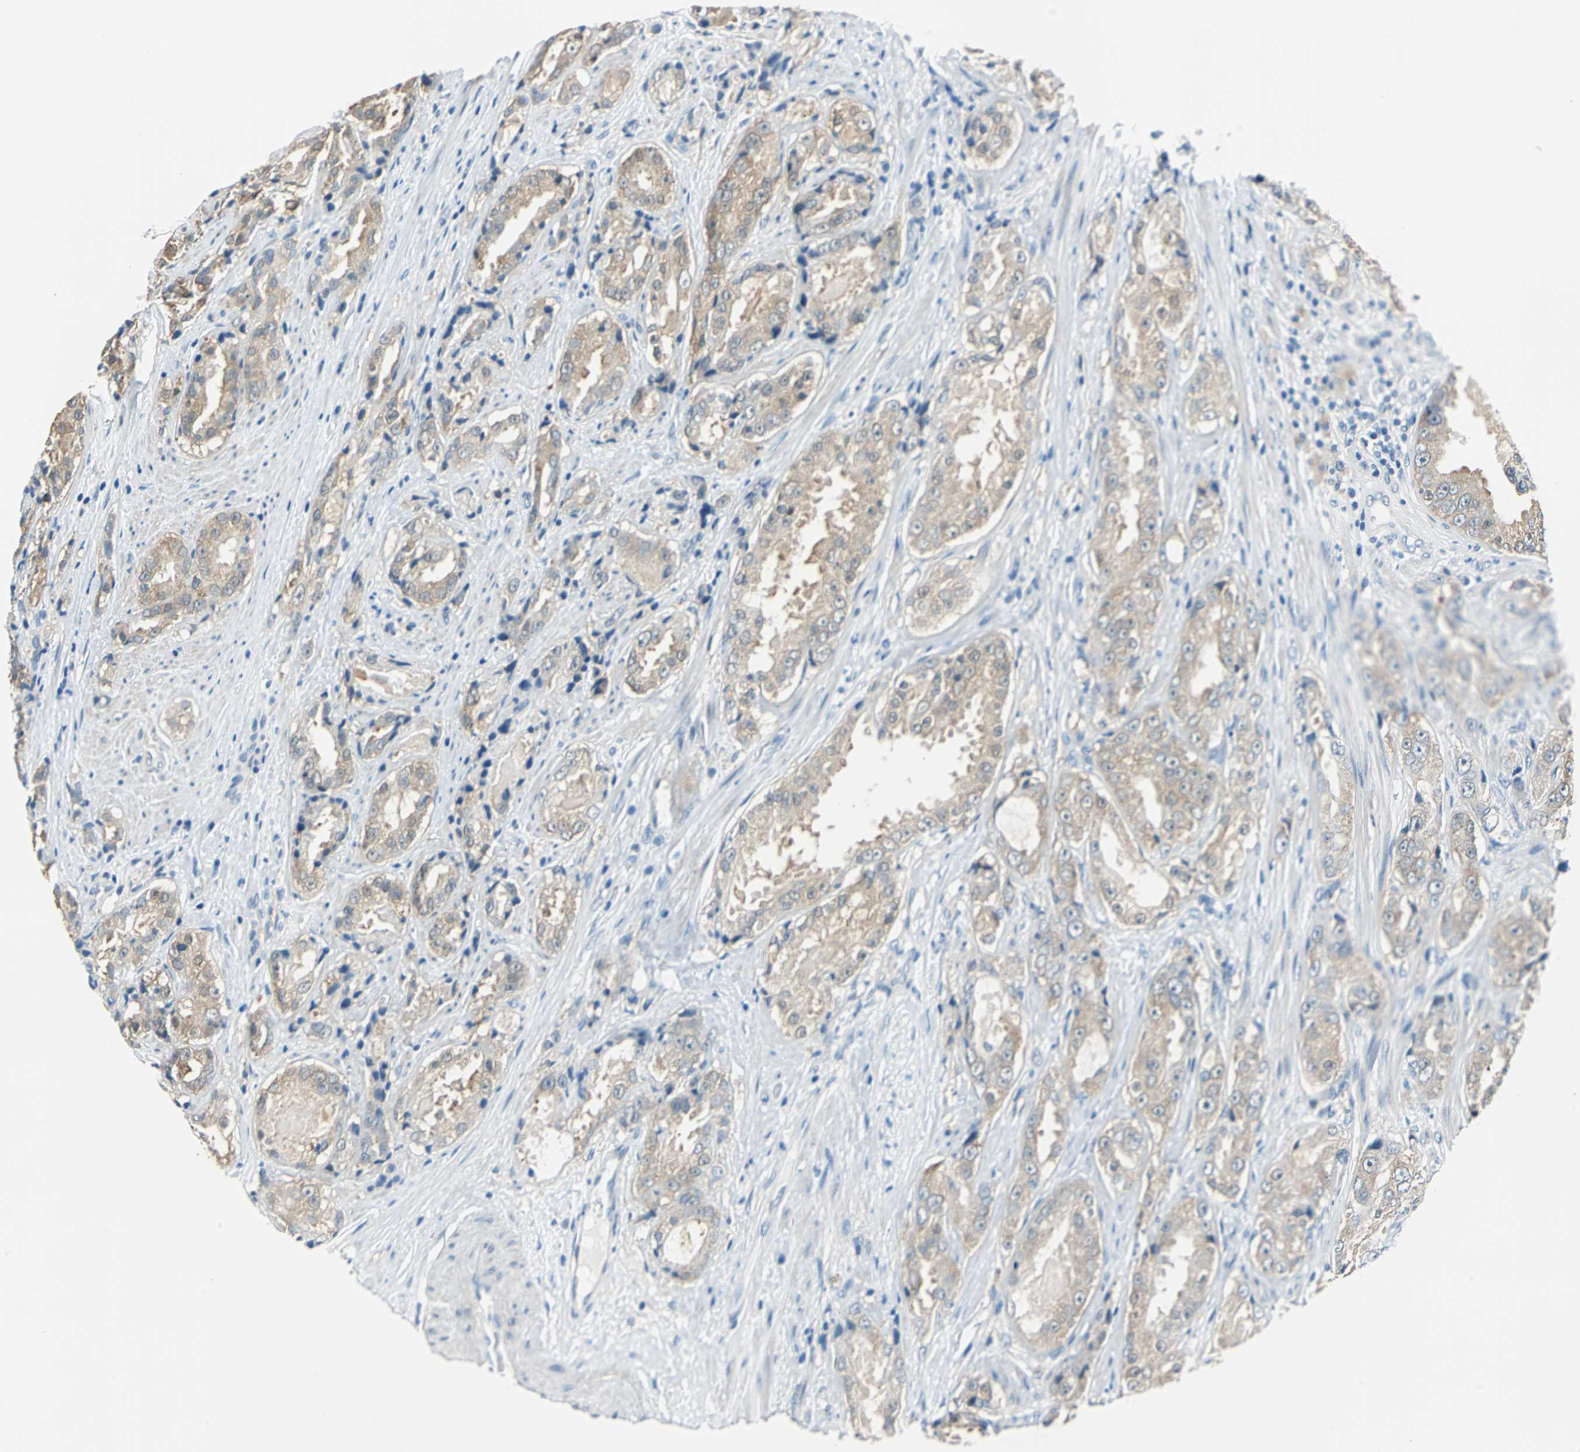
{"staining": {"intensity": "moderate", "quantity": ">75%", "location": "cytoplasmic/membranous"}, "tissue": "prostate cancer", "cell_type": "Tumor cells", "image_type": "cancer", "snomed": [{"axis": "morphology", "description": "Adenocarcinoma, High grade"}, {"axis": "topography", "description": "Prostate"}], "caption": "A micrograph of human adenocarcinoma (high-grade) (prostate) stained for a protein displays moderate cytoplasmic/membranous brown staining in tumor cells.", "gene": "FKBP4", "patient": {"sex": "male", "age": 73}}